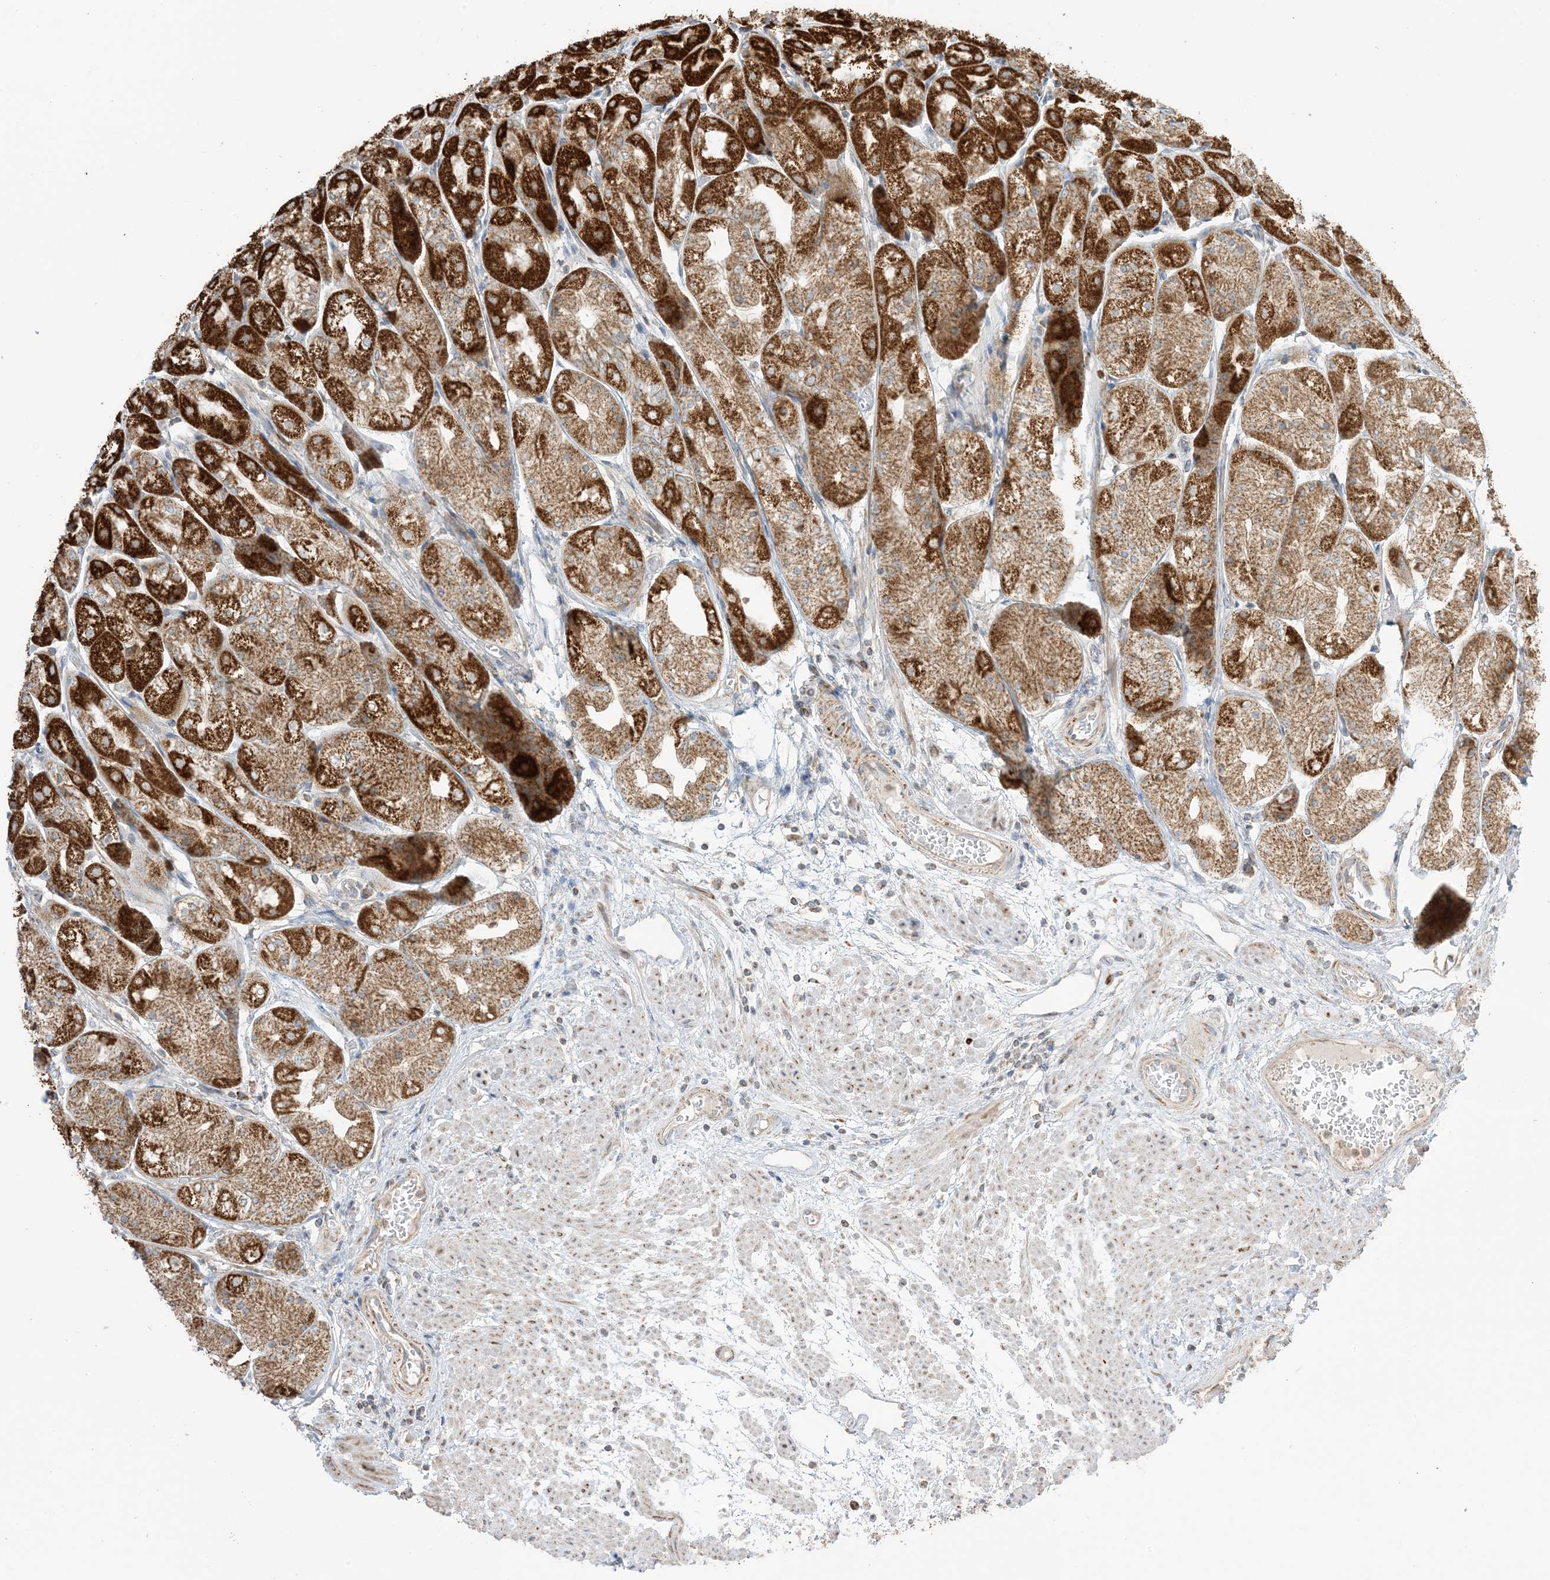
{"staining": {"intensity": "strong", "quantity": ">75%", "location": "cytoplasmic/membranous"}, "tissue": "stomach", "cell_type": "Glandular cells", "image_type": "normal", "snomed": [{"axis": "morphology", "description": "Normal tissue, NOS"}, {"axis": "topography", "description": "Stomach, upper"}], "caption": "DAB immunohistochemical staining of benign stomach shows strong cytoplasmic/membranous protein positivity in approximately >75% of glandular cells. Using DAB (brown) and hematoxylin (blue) stains, captured at high magnification using brightfield microscopy.", "gene": "N4BP3", "patient": {"sex": "male", "age": 72}}